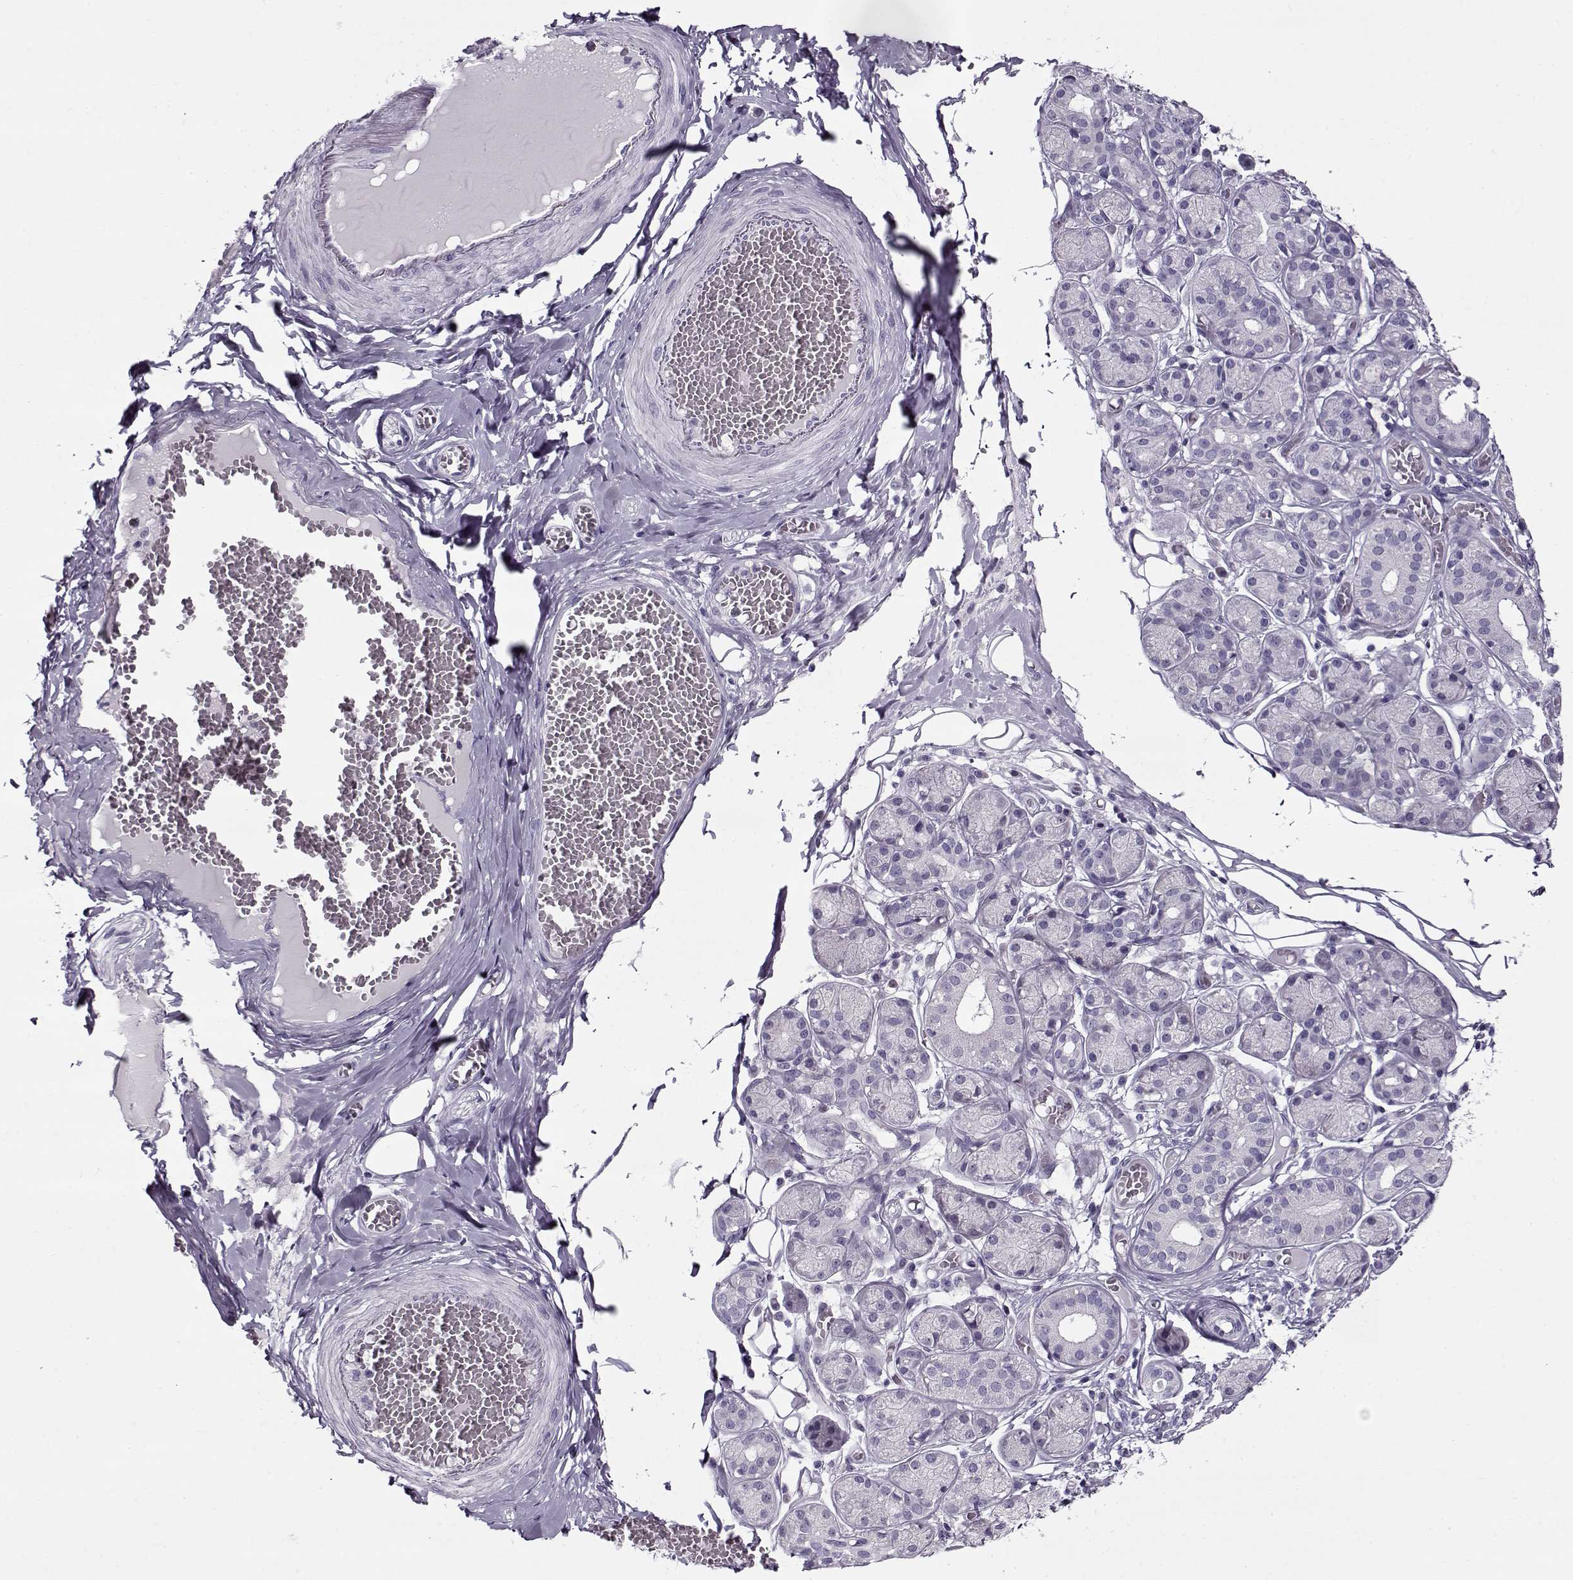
{"staining": {"intensity": "negative", "quantity": "none", "location": "none"}, "tissue": "salivary gland", "cell_type": "Glandular cells", "image_type": "normal", "snomed": [{"axis": "morphology", "description": "Normal tissue, NOS"}, {"axis": "topography", "description": "Salivary gland"}, {"axis": "topography", "description": "Peripheral nerve tissue"}], "caption": "Glandular cells show no significant protein positivity in normal salivary gland.", "gene": "GAGE10", "patient": {"sex": "male", "age": 71}}